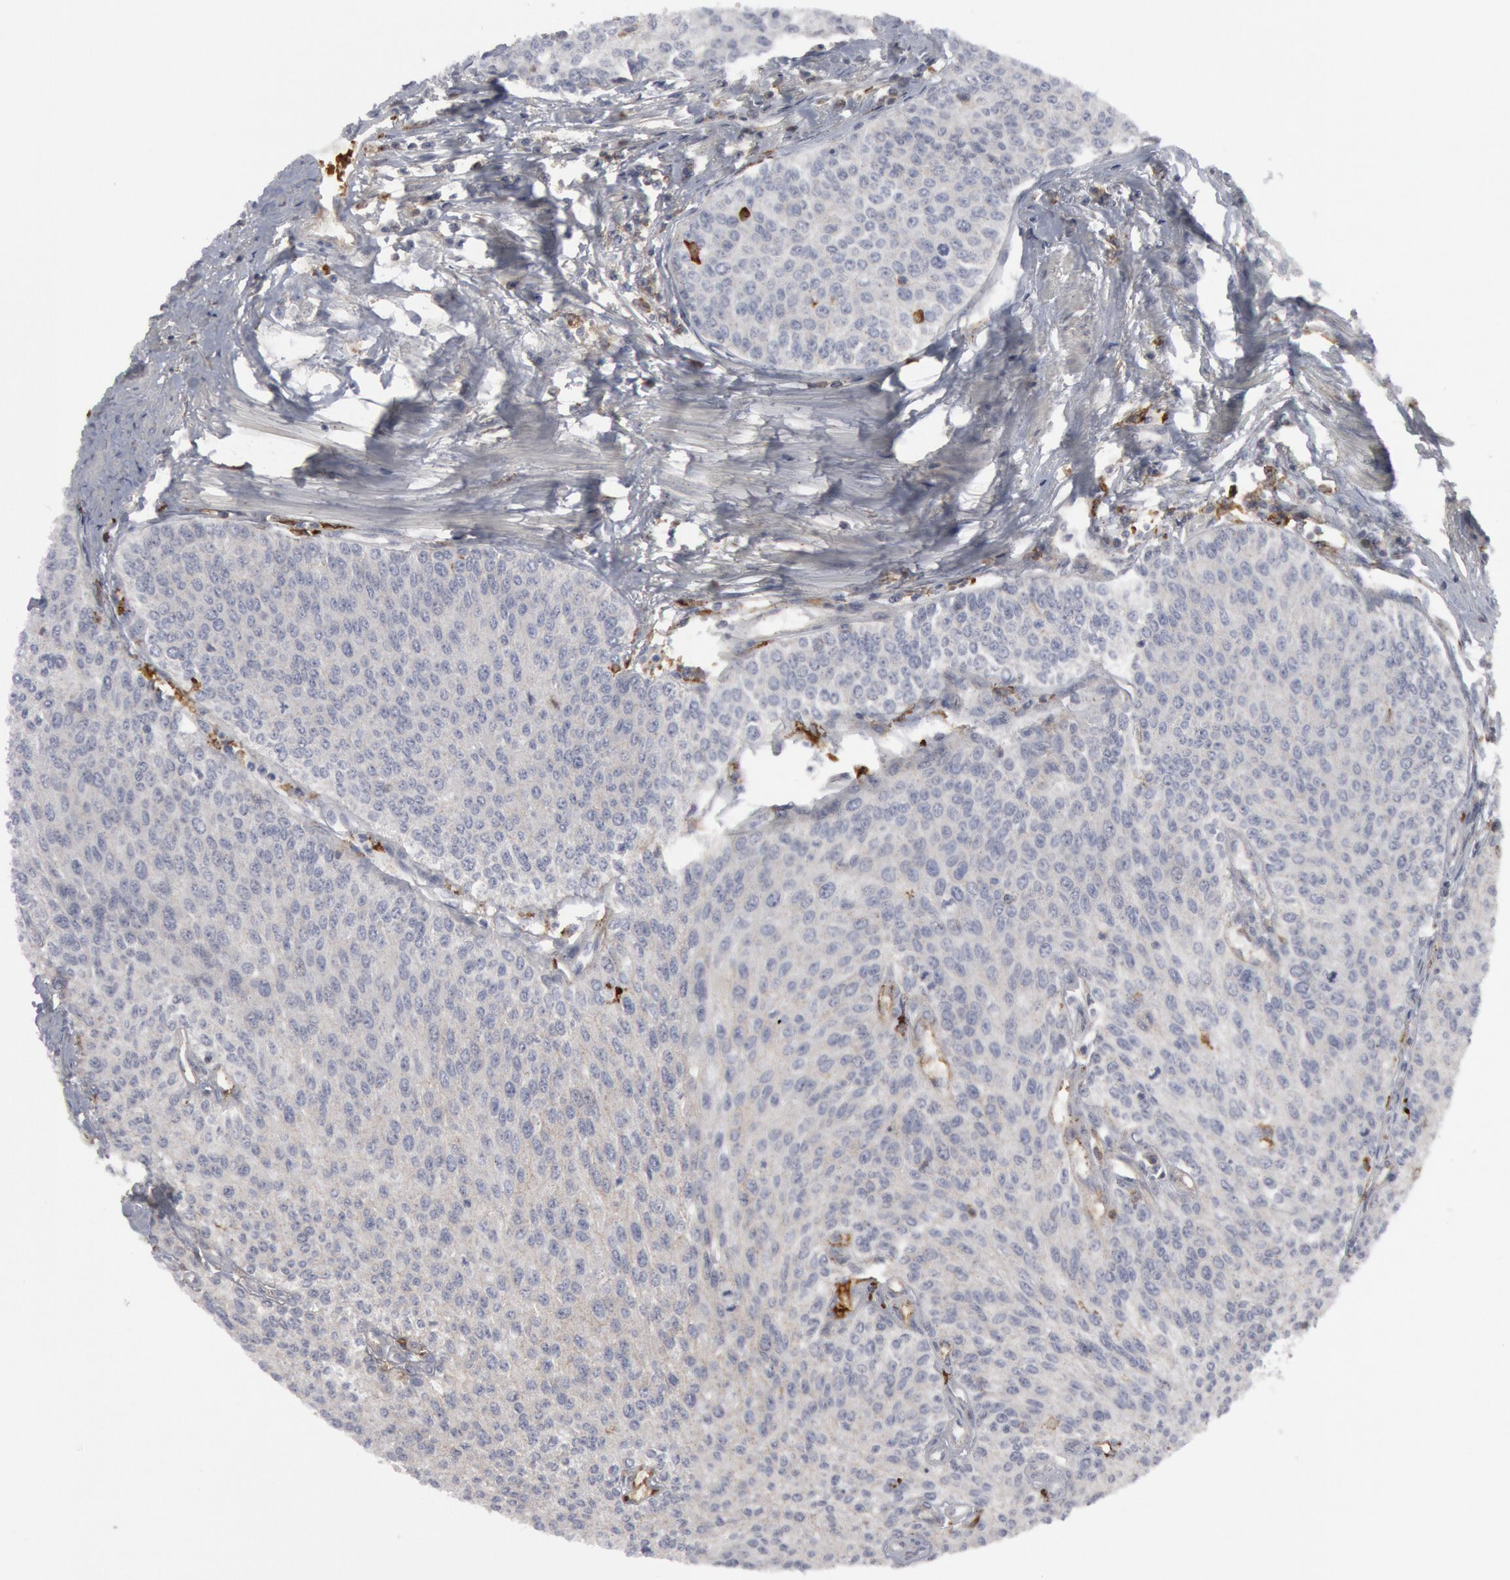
{"staining": {"intensity": "negative", "quantity": "none", "location": "none"}, "tissue": "urothelial cancer", "cell_type": "Tumor cells", "image_type": "cancer", "snomed": [{"axis": "morphology", "description": "Urothelial carcinoma, Low grade"}, {"axis": "topography", "description": "Urinary bladder"}], "caption": "High magnification brightfield microscopy of urothelial cancer stained with DAB (brown) and counterstained with hematoxylin (blue): tumor cells show no significant expression.", "gene": "C1QC", "patient": {"sex": "female", "age": 73}}